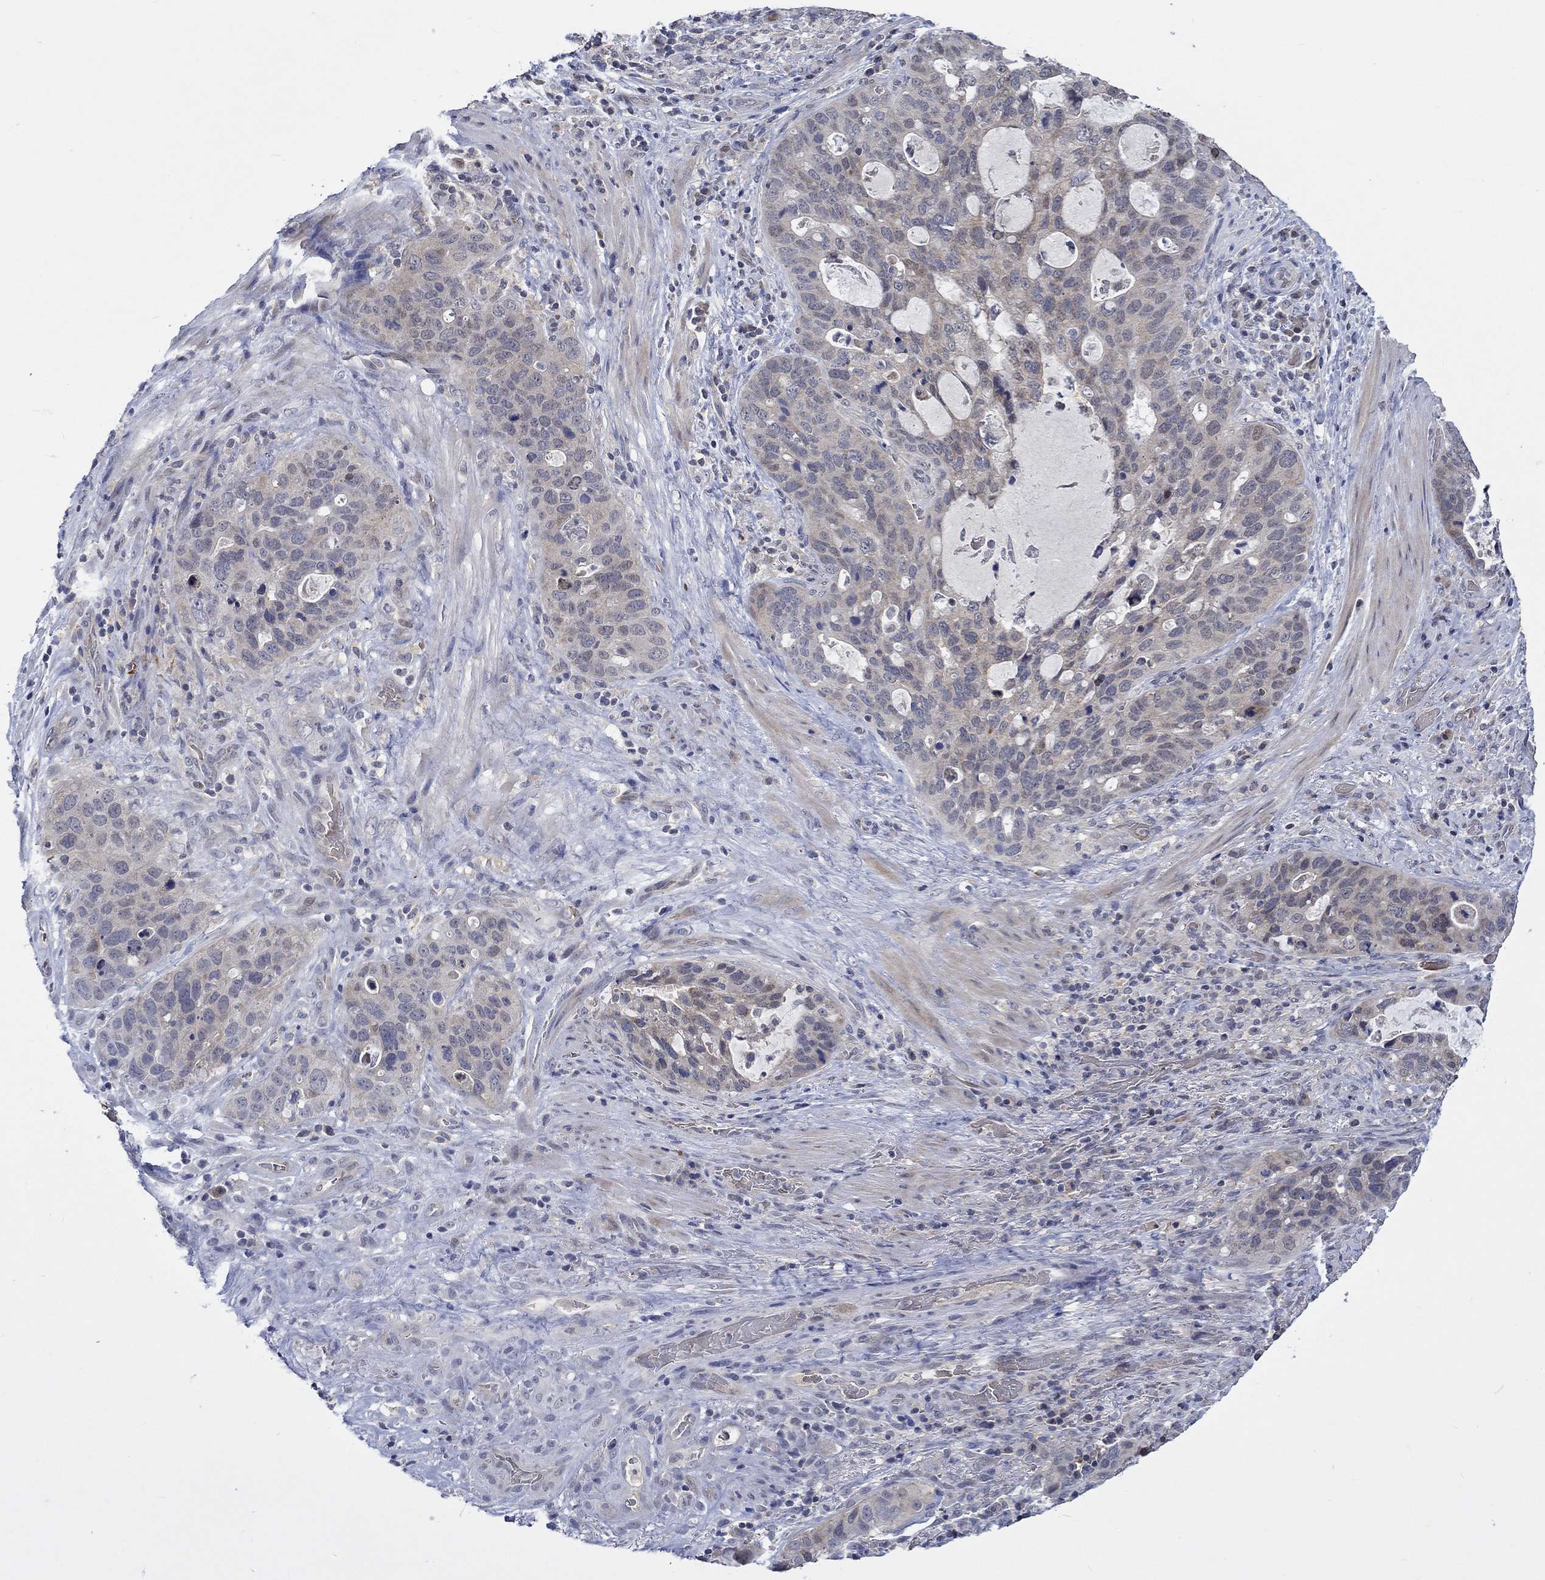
{"staining": {"intensity": "weak", "quantity": "25%-75%", "location": "cytoplasmic/membranous"}, "tissue": "stomach cancer", "cell_type": "Tumor cells", "image_type": "cancer", "snomed": [{"axis": "morphology", "description": "Adenocarcinoma, NOS"}, {"axis": "topography", "description": "Stomach"}], "caption": "Brown immunohistochemical staining in stomach cancer (adenocarcinoma) demonstrates weak cytoplasmic/membranous positivity in about 25%-75% of tumor cells. Nuclei are stained in blue.", "gene": "WASF1", "patient": {"sex": "male", "age": 54}}